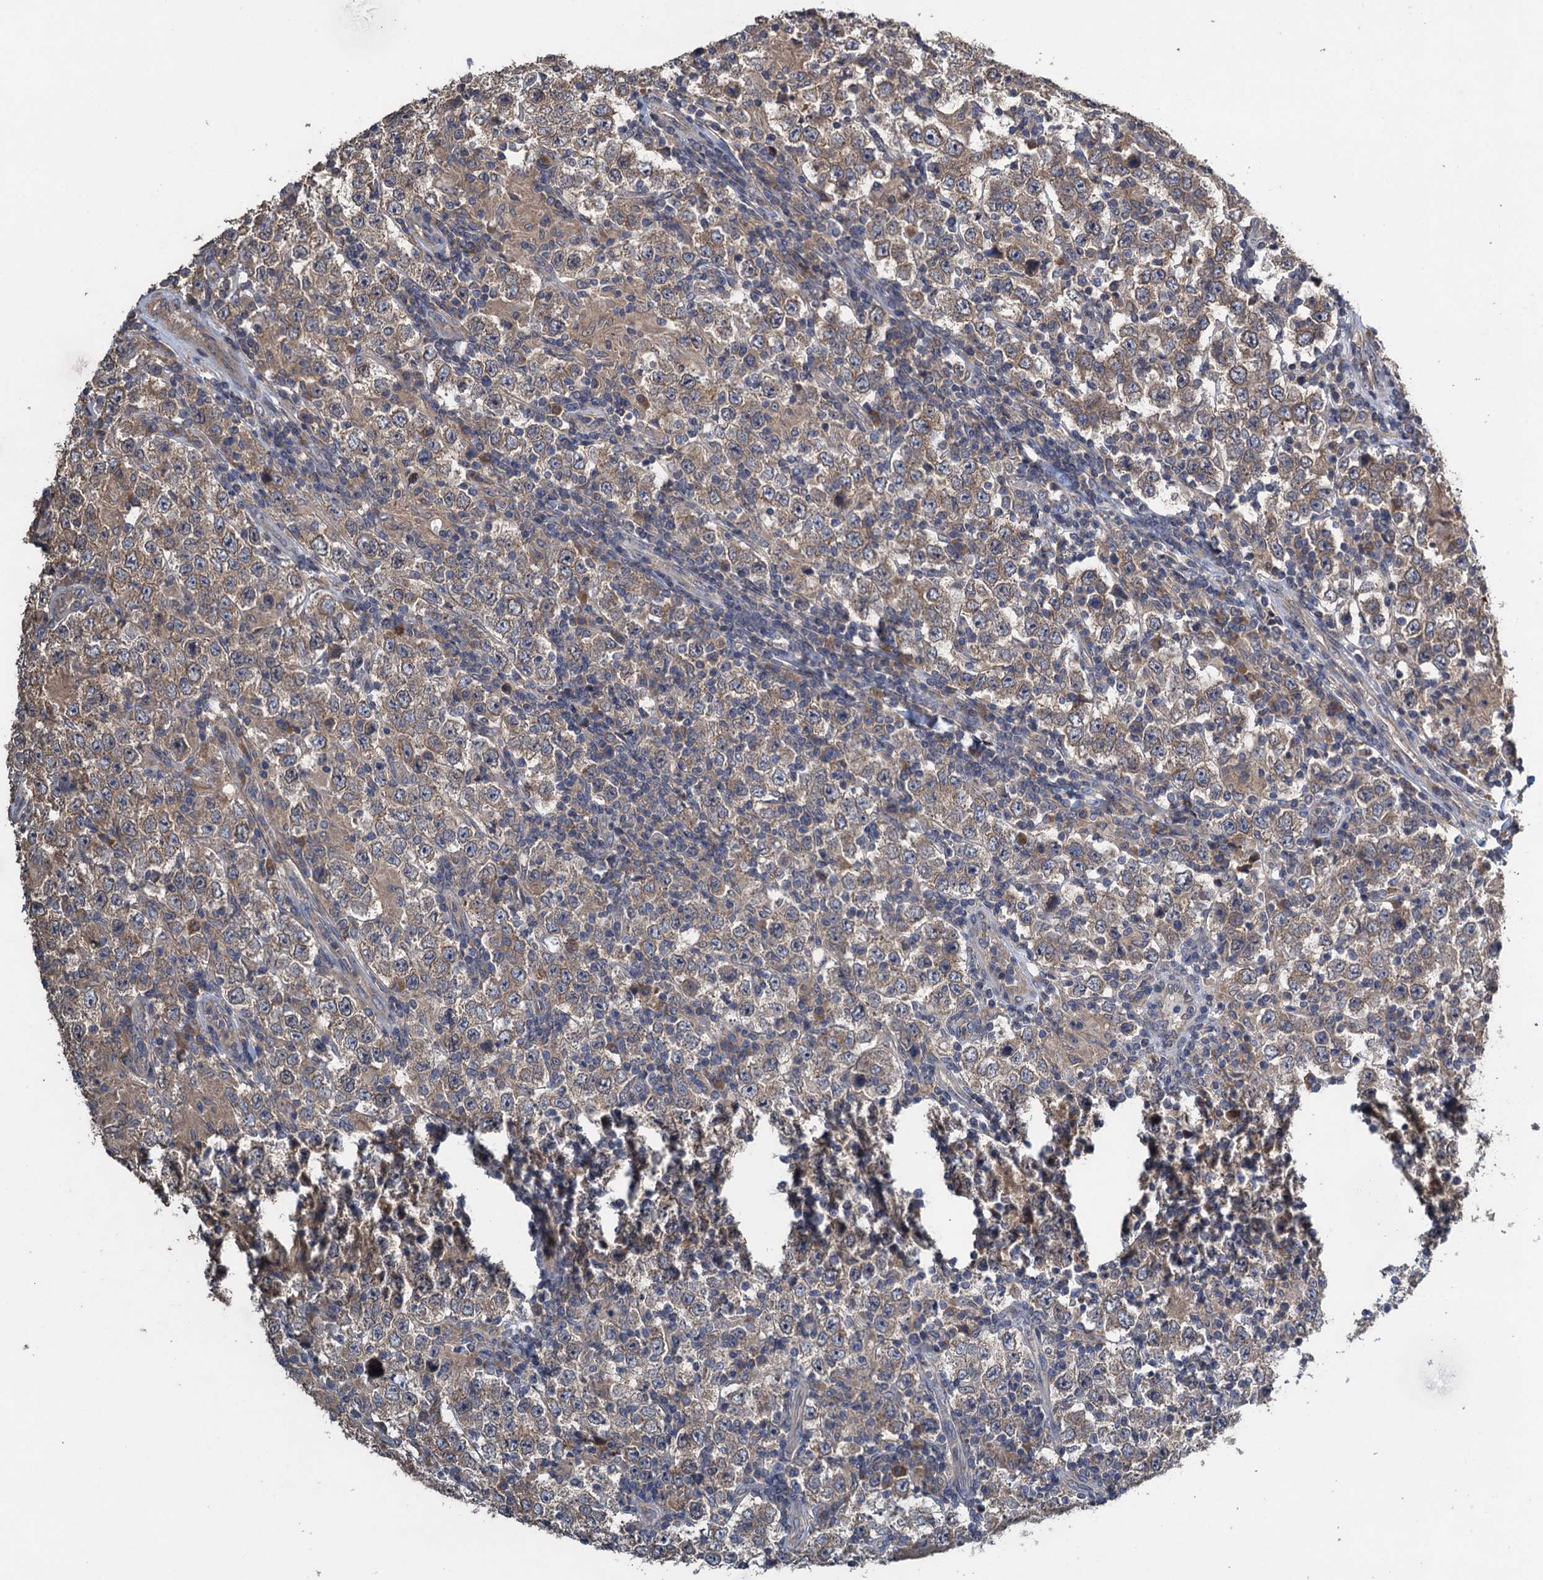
{"staining": {"intensity": "weak", "quantity": "25%-75%", "location": "cytoplasmic/membranous"}, "tissue": "testis cancer", "cell_type": "Tumor cells", "image_type": "cancer", "snomed": [{"axis": "morphology", "description": "Normal tissue, NOS"}, {"axis": "morphology", "description": "Urothelial carcinoma, High grade"}, {"axis": "morphology", "description": "Seminoma, NOS"}, {"axis": "morphology", "description": "Carcinoma, Embryonal, NOS"}, {"axis": "topography", "description": "Urinary bladder"}, {"axis": "topography", "description": "Testis"}], "caption": "Weak cytoplasmic/membranous protein expression is seen in approximately 25%-75% of tumor cells in testis cancer.", "gene": "CNTN5", "patient": {"sex": "male", "age": 41}}